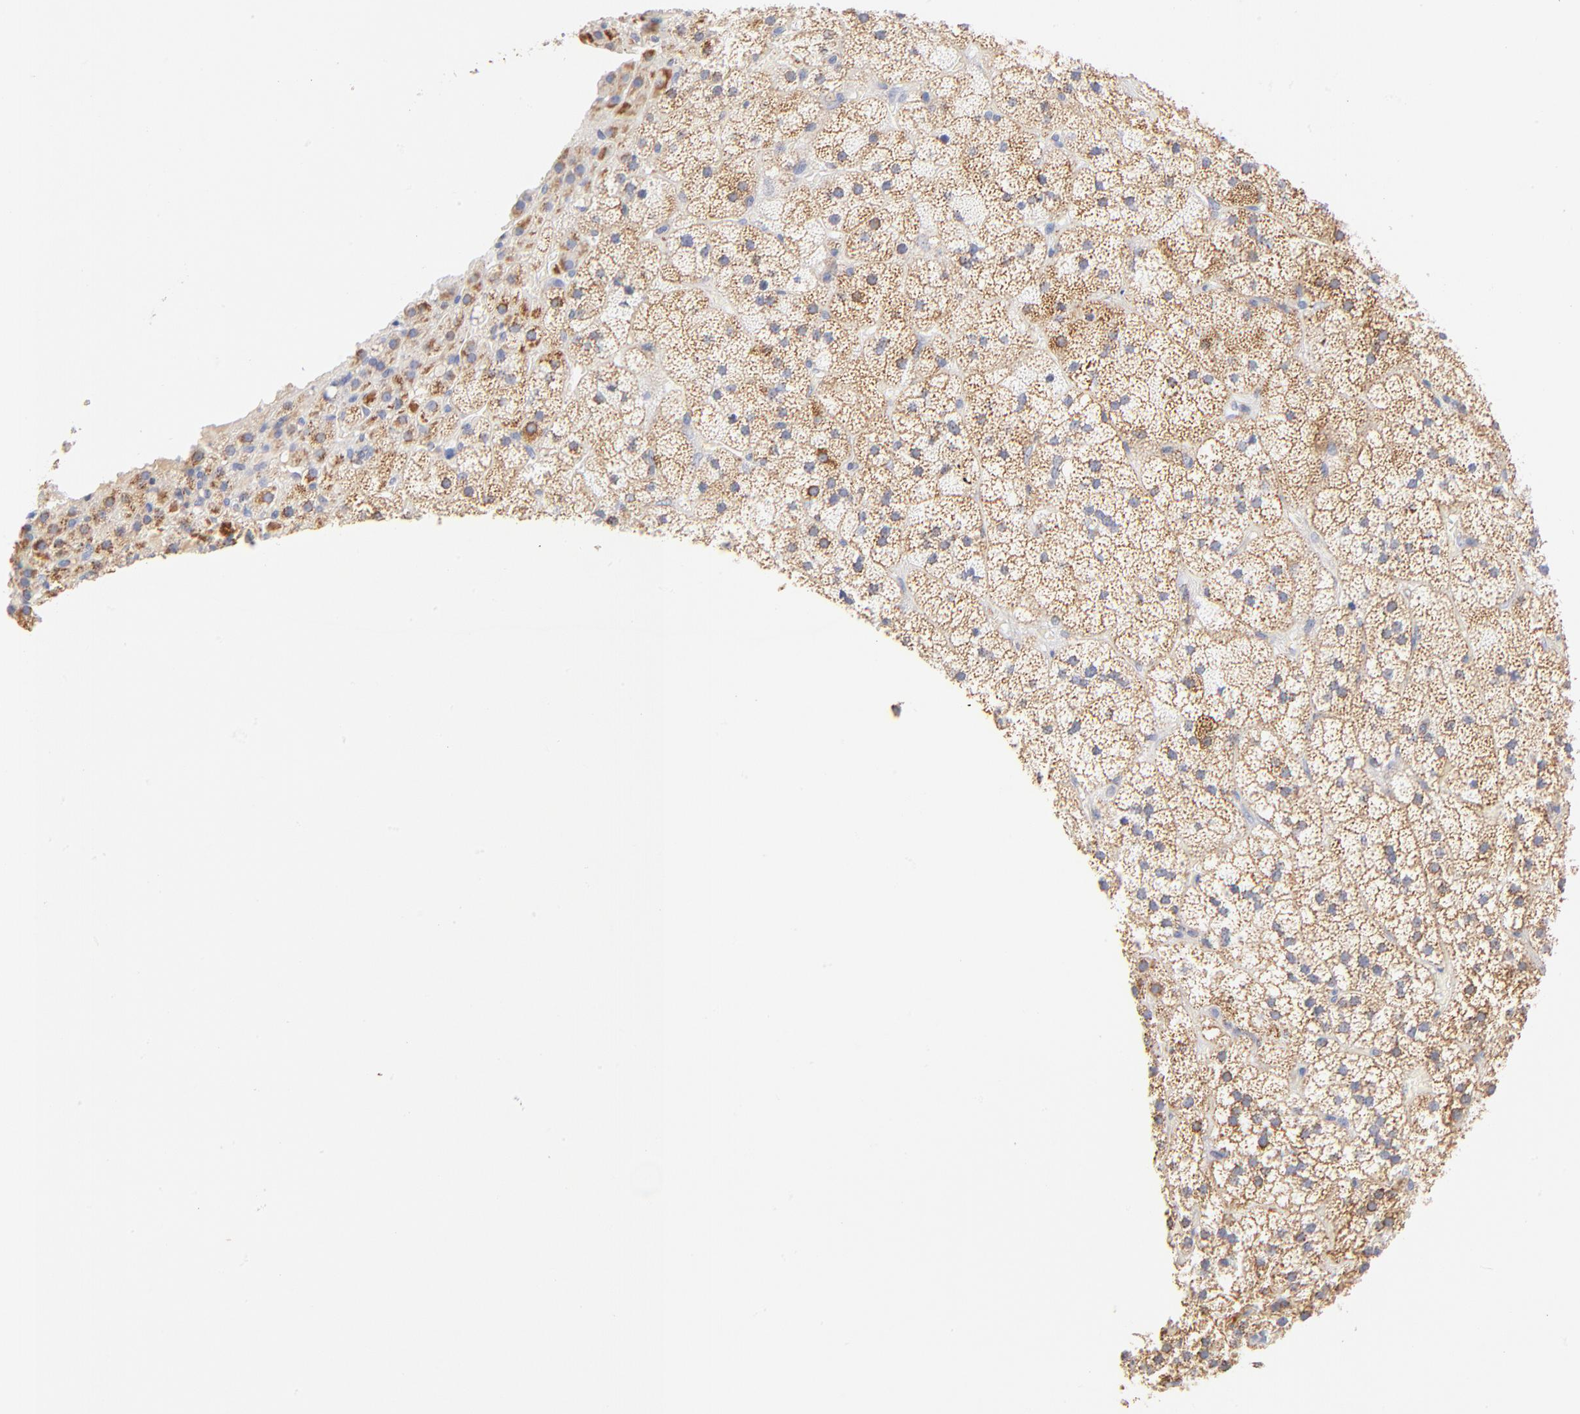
{"staining": {"intensity": "moderate", "quantity": ">75%", "location": "cytoplasmic/membranous"}, "tissue": "adrenal gland", "cell_type": "Glandular cells", "image_type": "normal", "snomed": [{"axis": "morphology", "description": "Normal tissue, NOS"}, {"axis": "topography", "description": "Adrenal gland"}], "caption": "Immunohistochemical staining of unremarkable human adrenal gland displays >75% levels of moderate cytoplasmic/membranous protein positivity in about >75% of glandular cells.", "gene": "DLAT", "patient": {"sex": "male", "age": 35}}